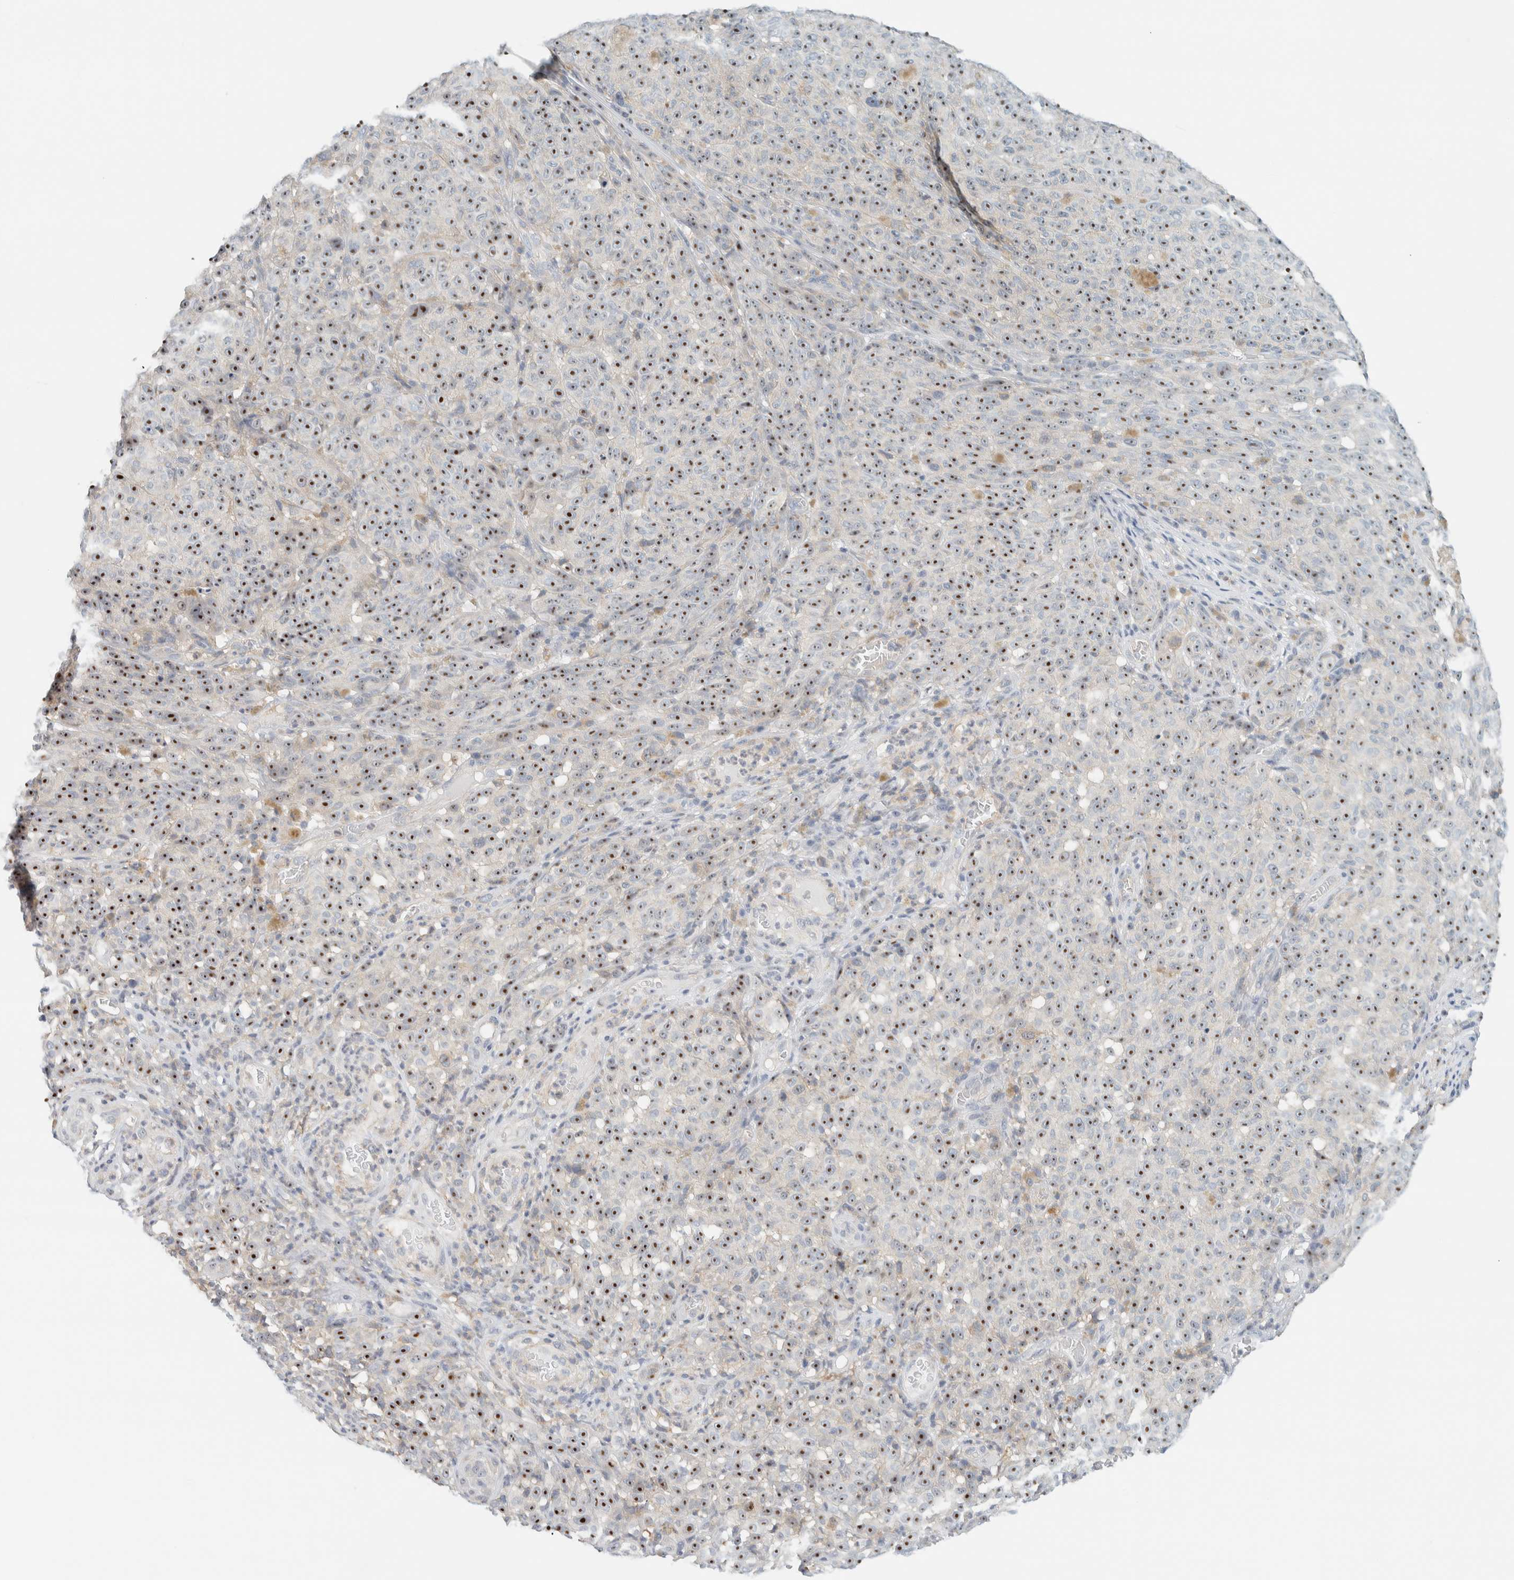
{"staining": {"intensity": "strong", "quantity": ">75%", "location": "nuclear"}, "tissue": "melanoma", "cell_type": "Tumor cells", "image_type": "cancer", "snomed": [{"axis": "morphology", "description": "Malignant melanoma, NOS"}, {"axis": "topography", "description": "Skin"}], "caption": "Strong nuclear positivity is appreciated in approximately >75% of tumor cells in melanoma.", "gene": "NDE1", "patient": {"sex": "female", "age": 82}}